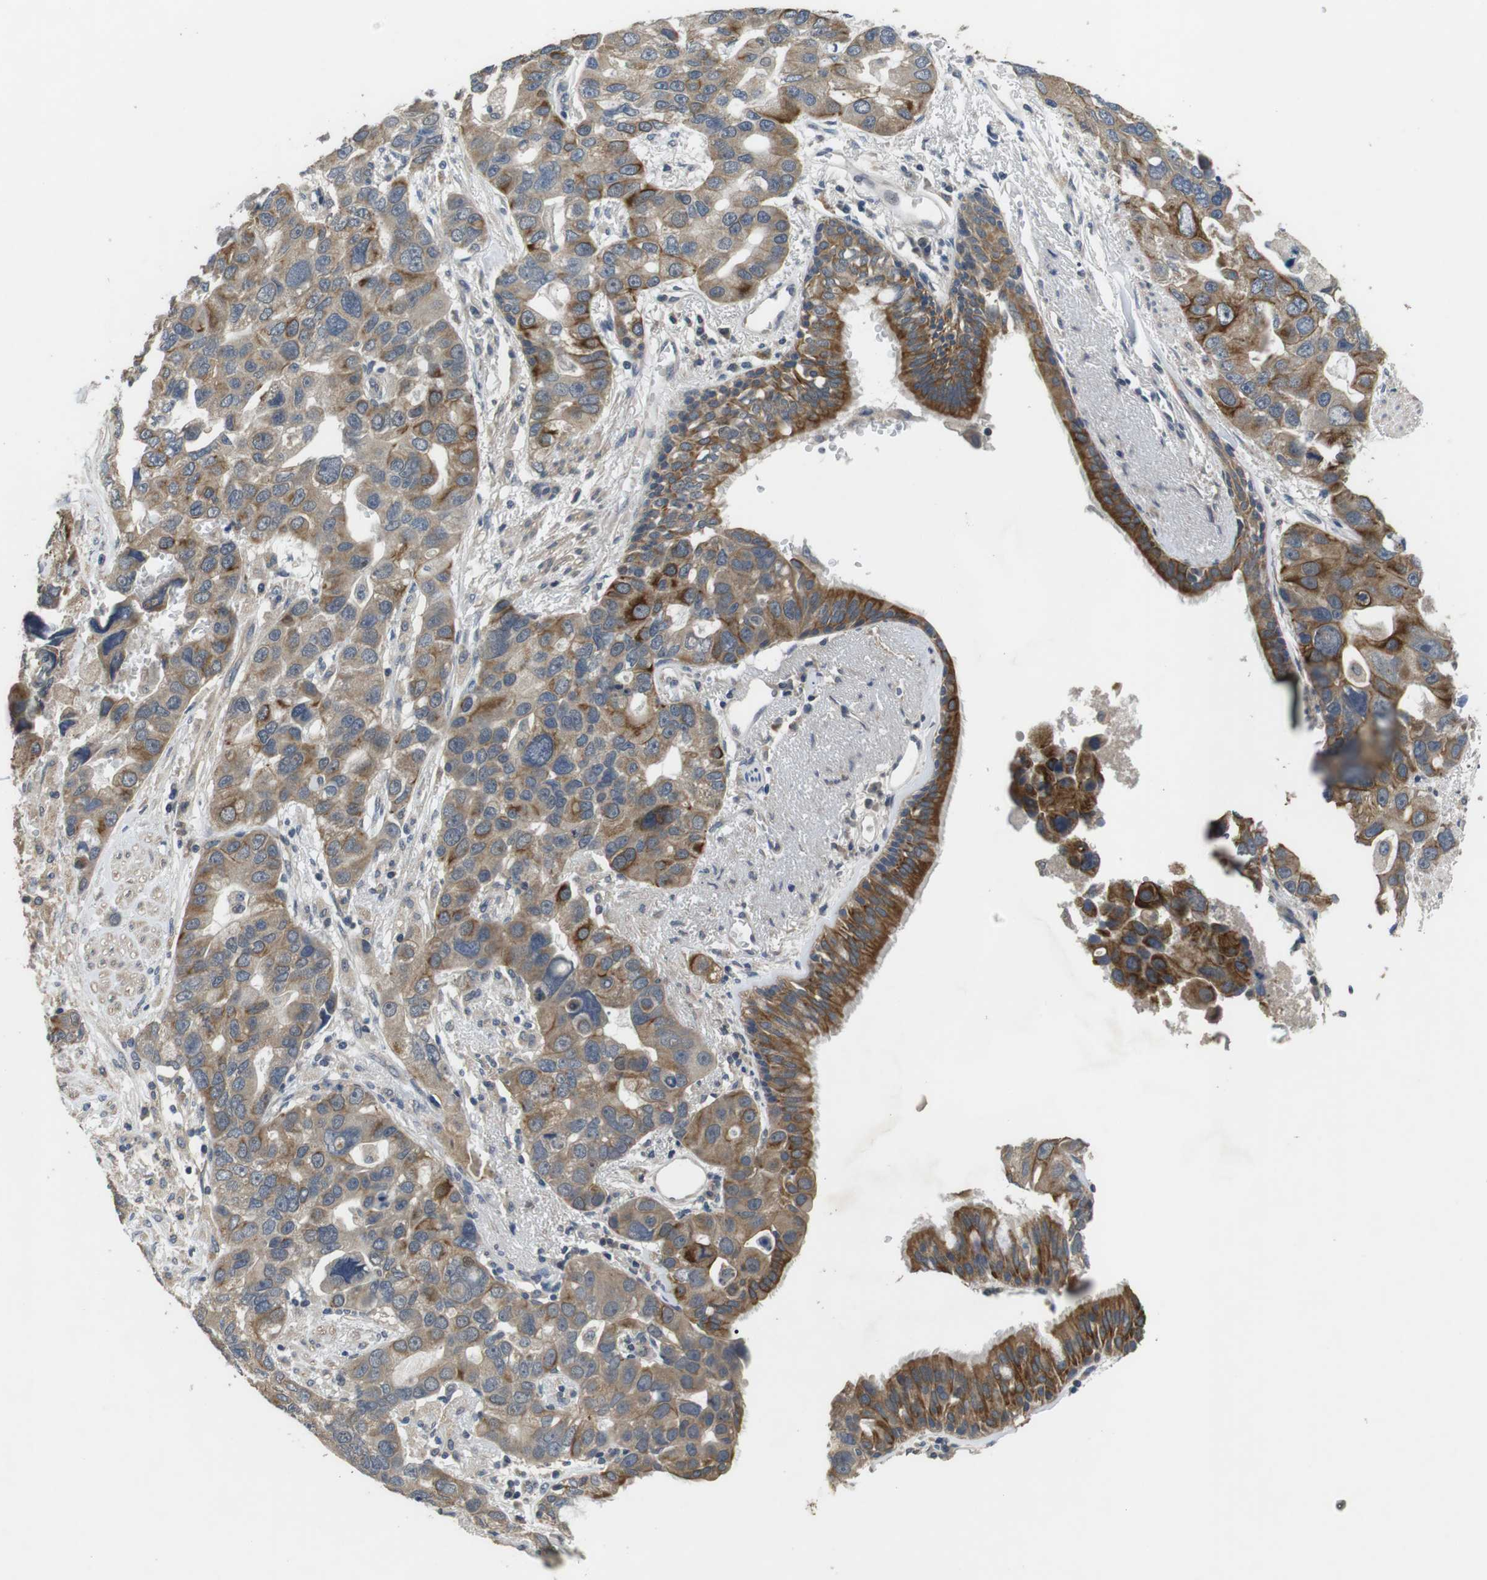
{"staining": {"intensity": "moderate", "quantity": ">75%", "location": "cytoplasmic/membranous"}, "tissue": "bronchus", "cell_type": "Respiratory epithelial cells", "image_type": "normal", "snomed": [{"axis": "morphology", "description": "Normal tissue, NOS"}, {"axis": "morphology", "description": "Adenocarcinoma, NOS"}, {"axis": "morphology", "description": "Adenocarcinoma, metastatic, NOS"}, {"axis": "topography", "description": "Lymph node"}, {"axis": "topography", "description": "Bronchus"}, {"axis": "topography", "description": "Lung"}], "caption": "Benign bronchus displays moderate cytoplasmic/membranous expression in about >75% of respiratory epithelial cells (DAB IHC with brightfield microscopy, high magnification)..", "gene": "ADGRL3", "patient": {"sex": "female", "age": 54}}